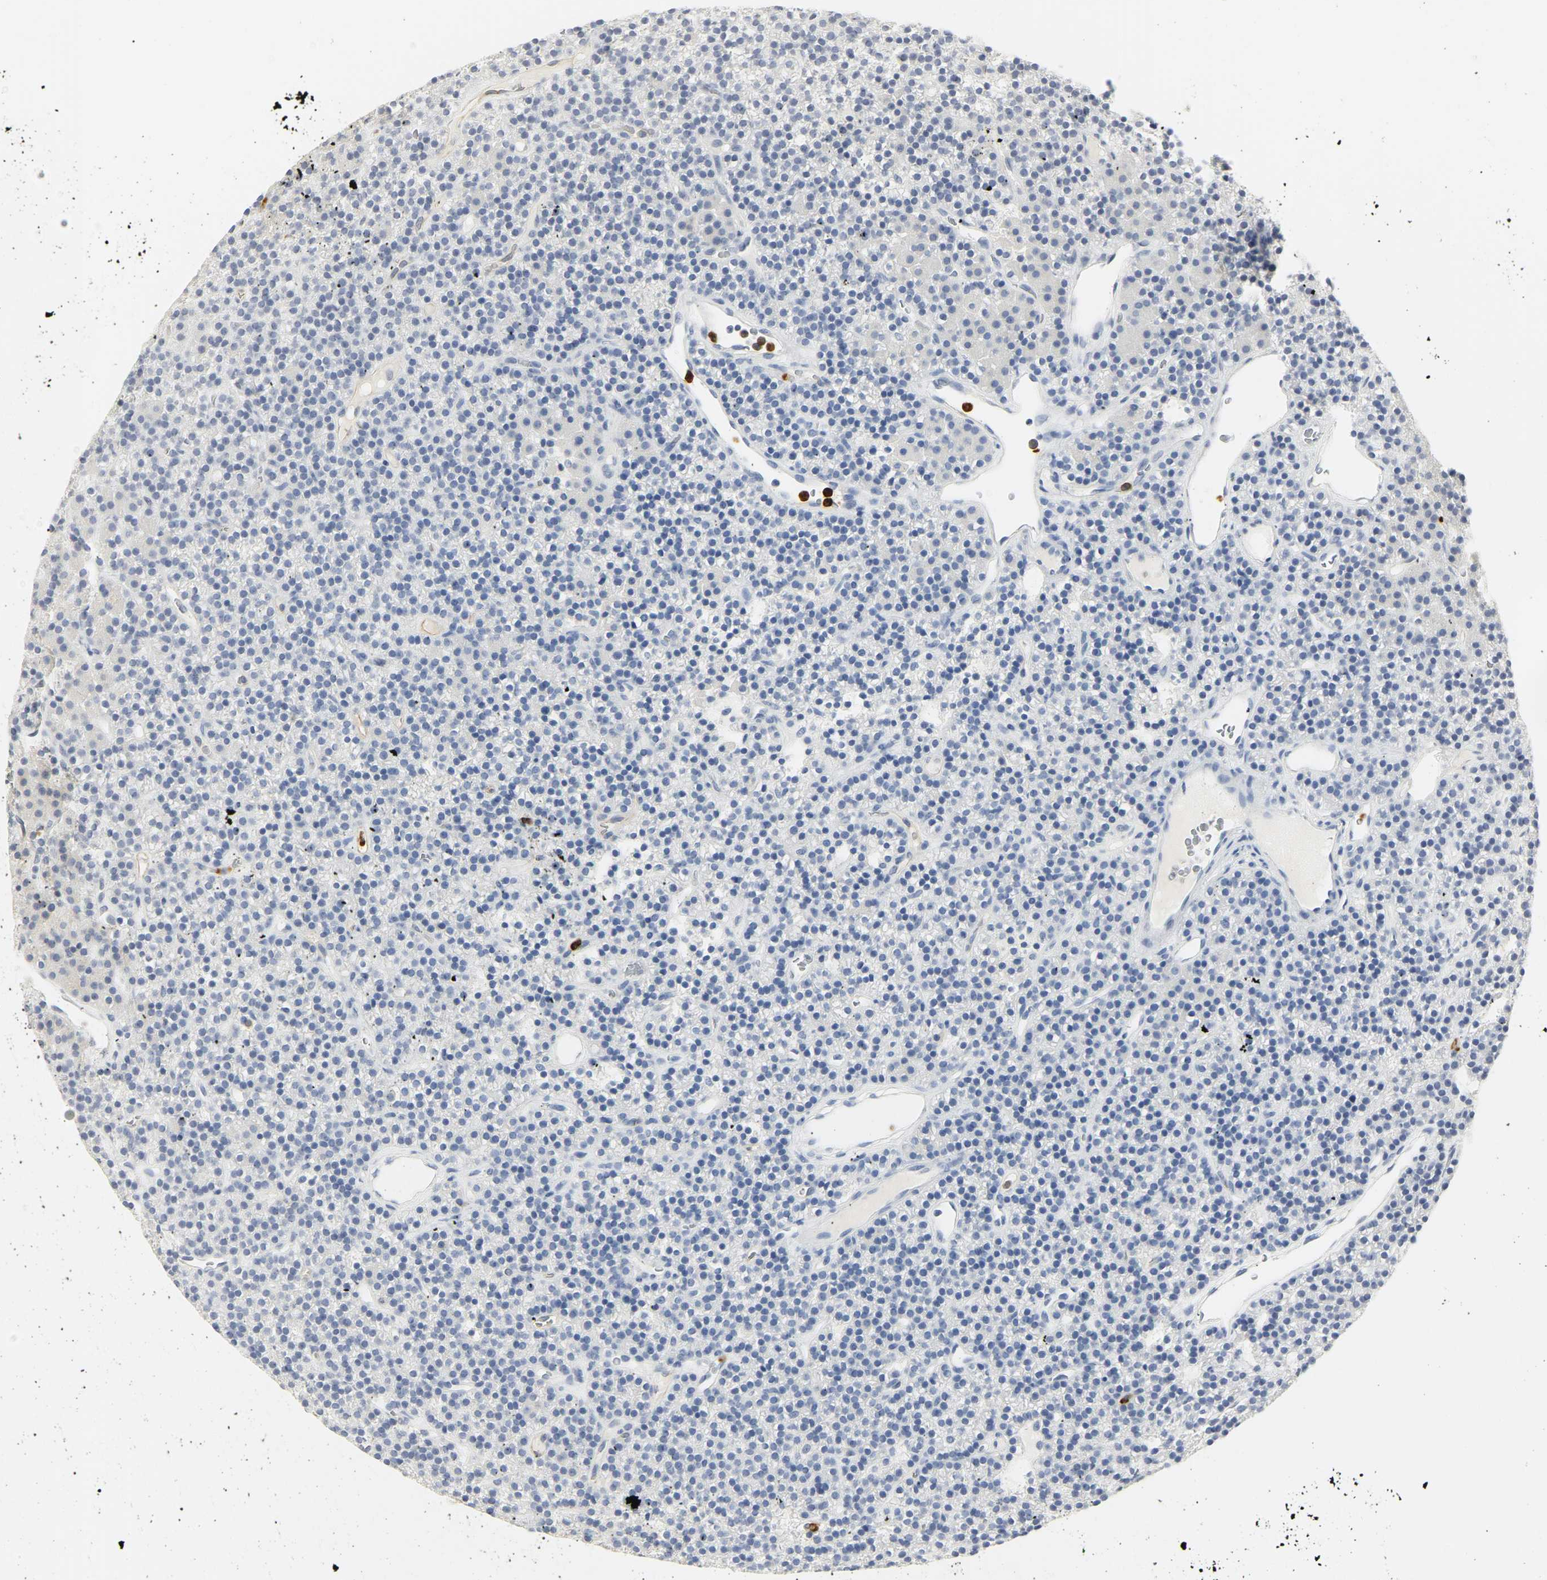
{"staining": {"intensity": "negative", "quantity": "none", "location": "none"}, "tissue": "parathyroid gland", "cell_type": "Glandular cells", "image_type": "normal", "snomed": [{"axis": "morphology", "description": "Normal tissue, NOS"}, {"axis": "morphology", "description": "Hyperplasia, NOS"}, {"axis": "topography", "description": "Parathyroid gland"}], "caption": "Immunohistochemical staining of normal human parathyroid gland displays no significant staining in glandular cells. (DAB (3,3'-diaminobenzidine) immunohistochemistry visualized using brightfield microscopy, high magnification).", "gene": "CEACAM5", "patient": {"sex": "male", "age": 44}}